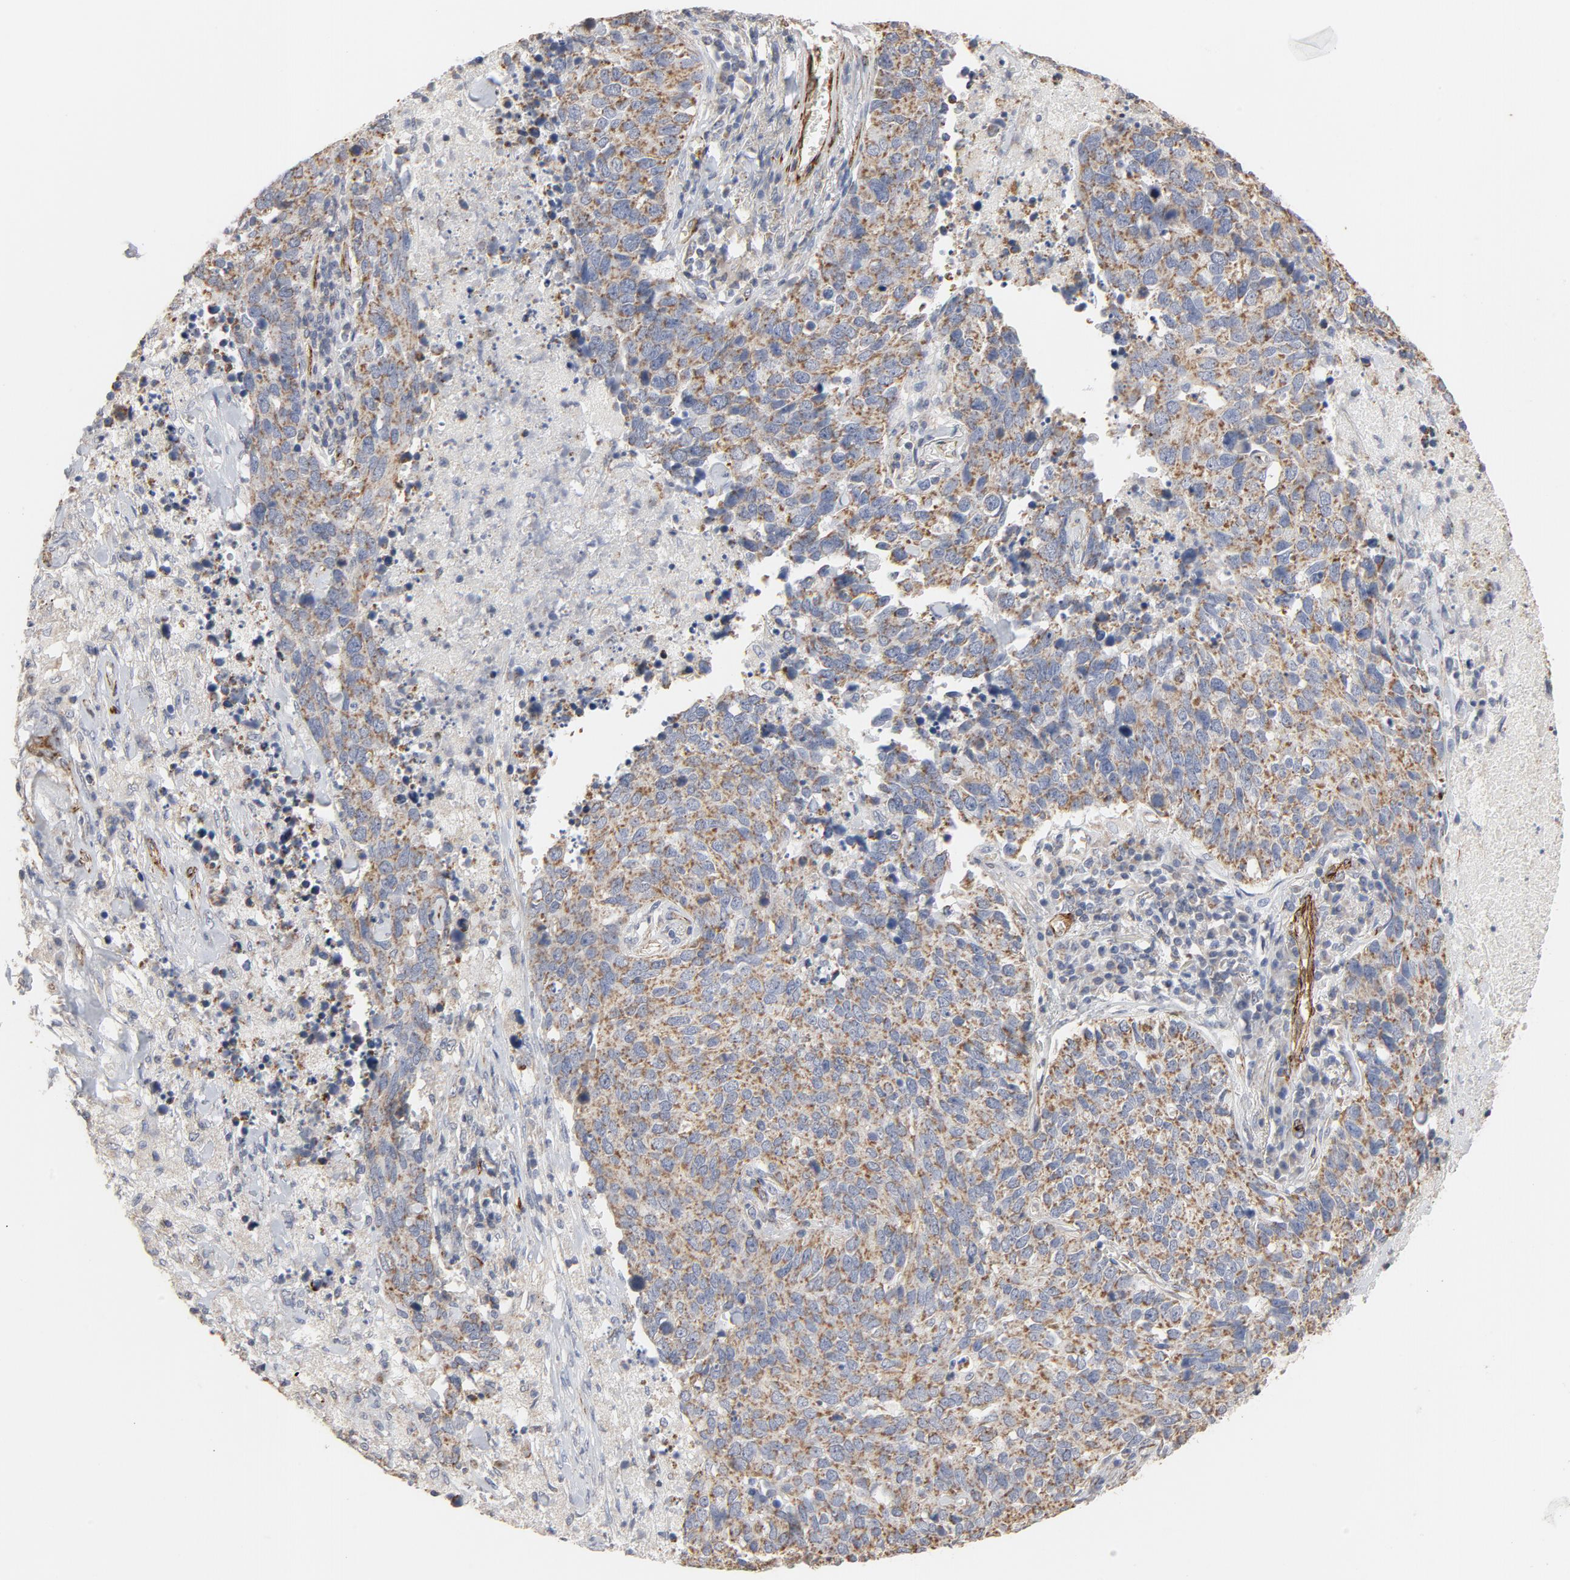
{"staining": {"intensity": "moderate", "quantity": ">75%", "location": "cytoplasmic/membranous"}, "tissue": "lung cancer", "cell_type": "Tumor cells", "image_type": "cancer", "snomed": [{"axis": "morphology", "description": "Neoplasm, malignant, NOS"}, {"axis": "topography", "description": "Lung"}], "caption": "The image exhibits staining of lung cancer (neoplasm (malignant)), revealing moderate cytoplasmic/membranous protein positivity (brown color) within tumor cells.", "gene": "GNG2", "patient": {"sex": "female", "age": 76}}